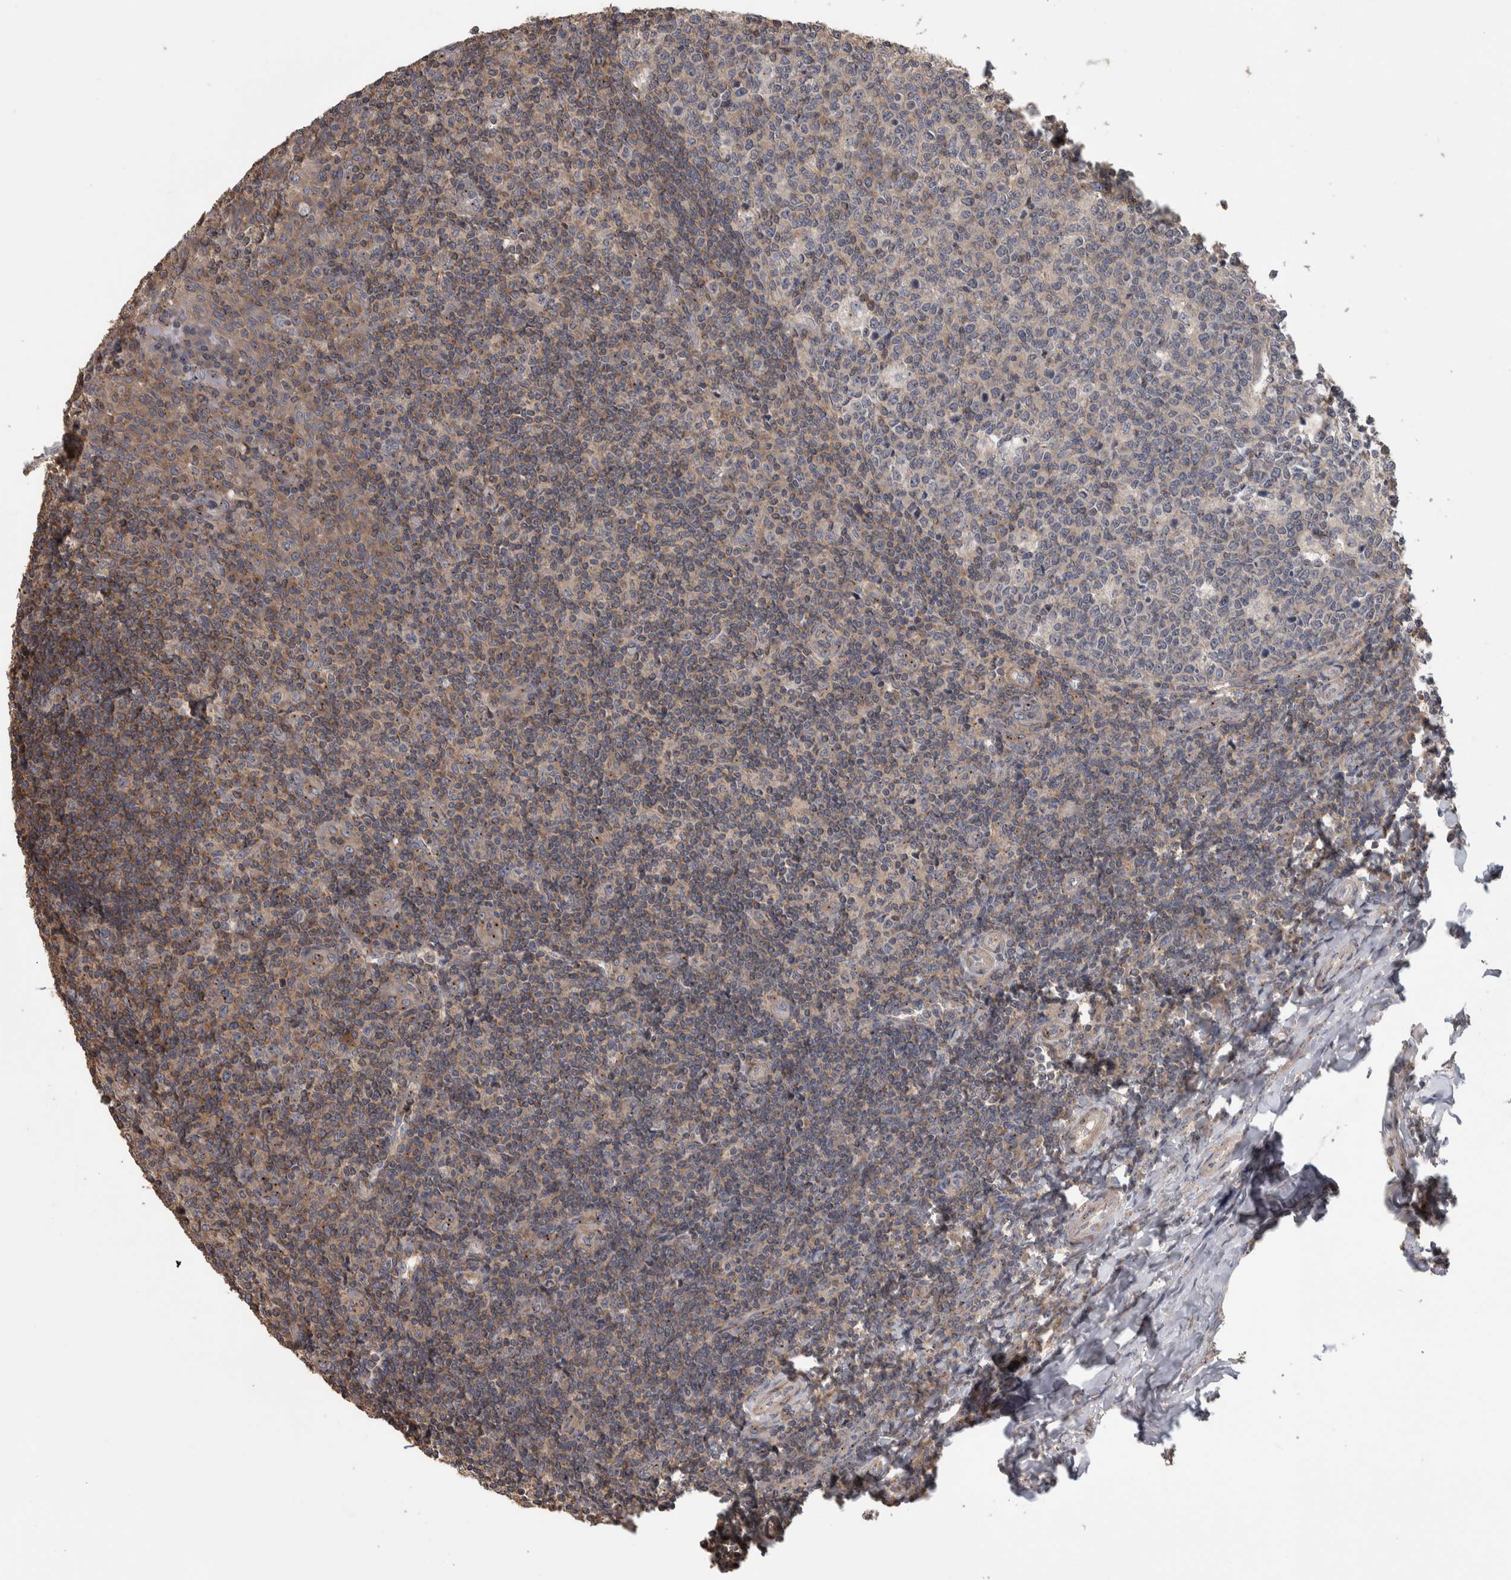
{"staining": {"intensity": "weak", "quantity": "25%-75%", "location": "cytoplasmic/membranous"}, "tissue": "tonsil", "cell_type": "Germinal center cells", "image_type": "normal", "snomed": [{"axis": "morphology", "description": "Normal tissue, NOS"}, {"axis": "topography", "description": "Tonsil"}], "caption": "Tonsil stained for a protein displays weak cytoplasmic/membranous positivity in germinal center cells. (brown staining indicates protein expression, while blue staining denotes nuclei).", "gene": "IFRD1", "patient": {"sex": "female", "age": 19}}